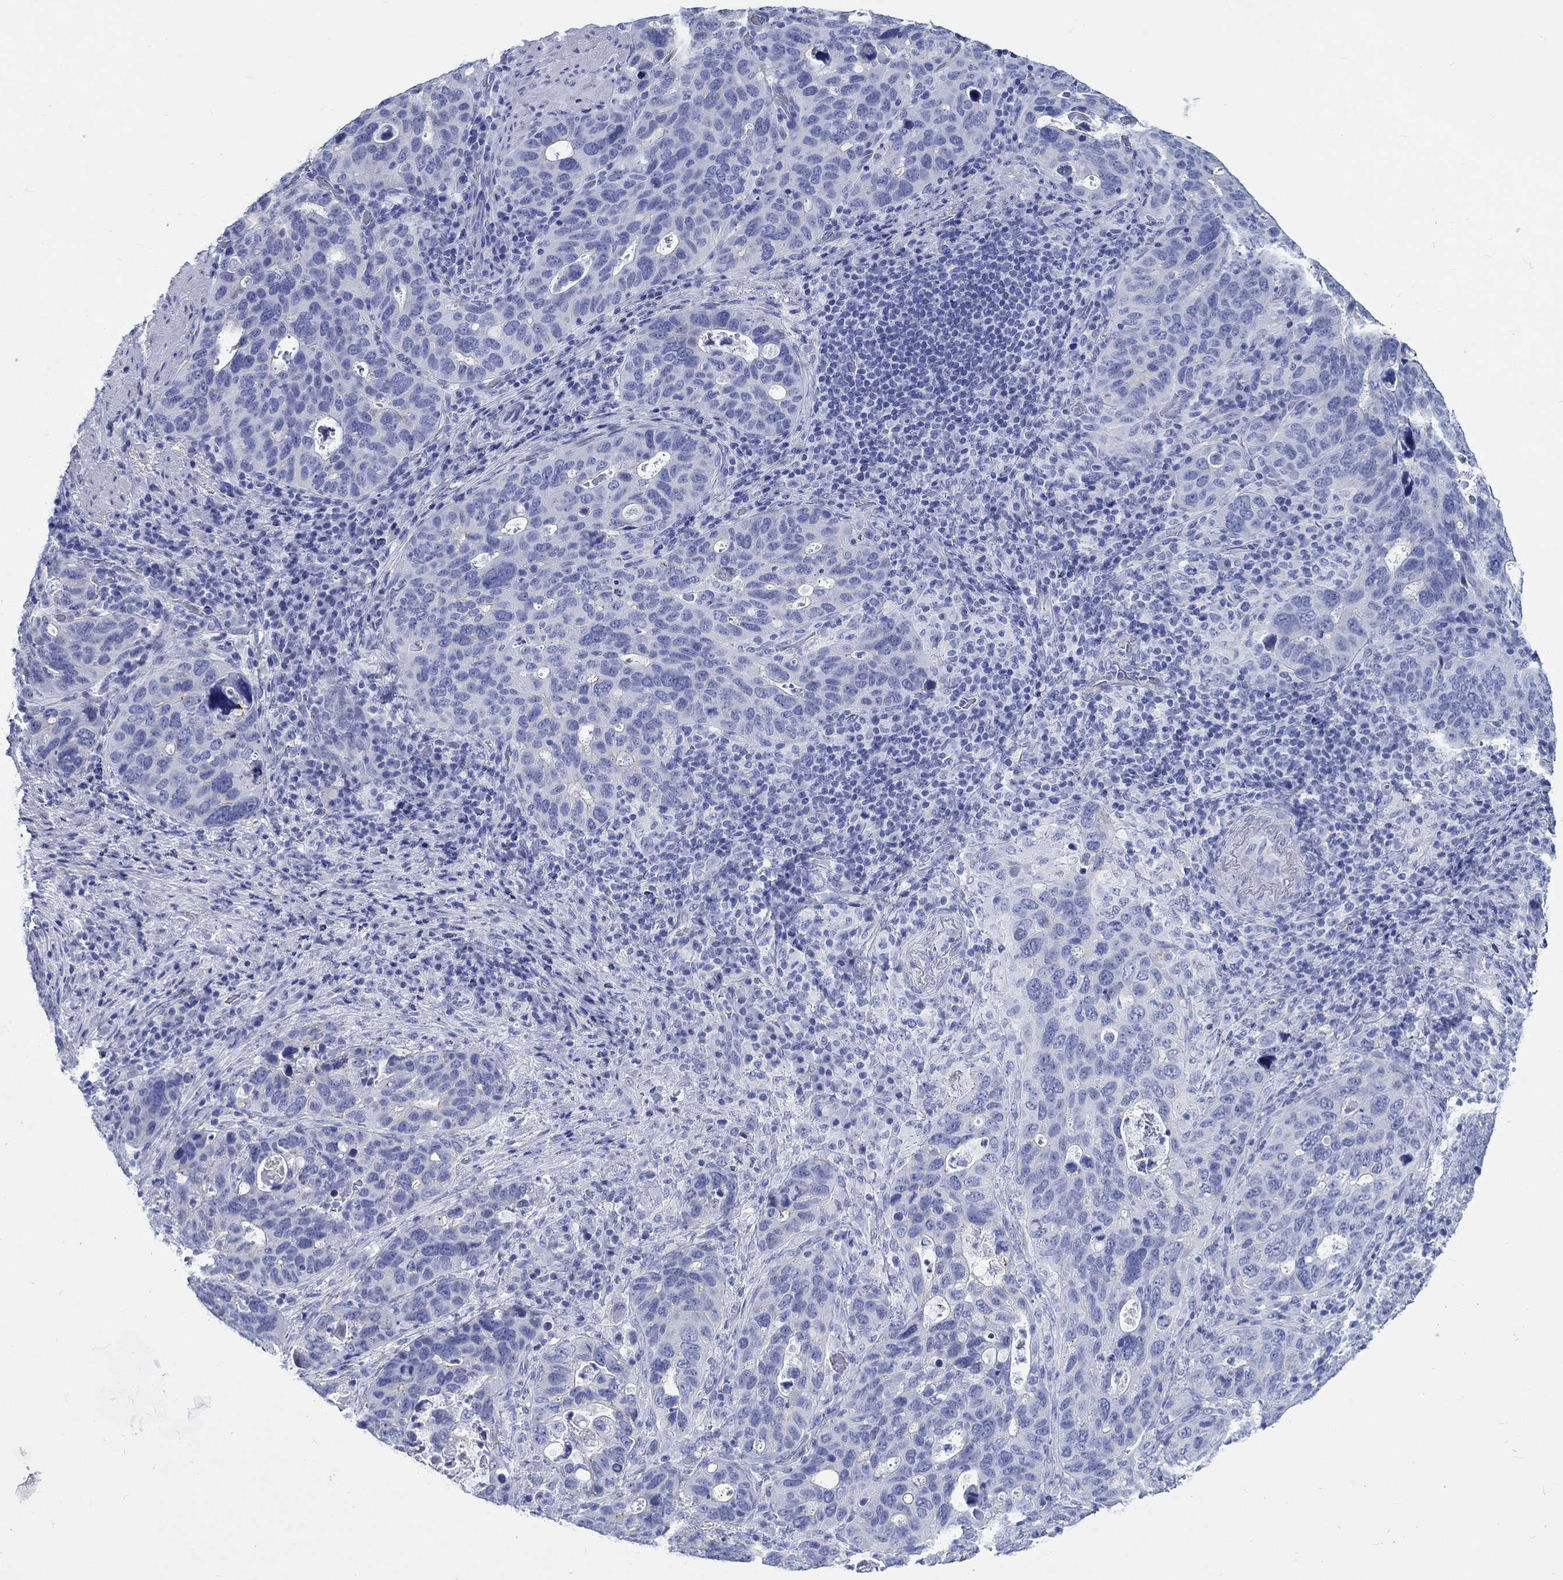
{"staining": {"intensity": "negative", "quantity": "none", "location": "none"}, "tissue": "stomach cancer", "cell_type": "Tumor cells", "image_type": "cancer", "snomed": [{"axis": "morphology", "description": "Adenocarcinoma, NOS"}, {"axis": "topography", "description": "Stomach"}], "caption": "Tumor cells are negative for protein expression in human stomach adenocarcinoma. The staining is performed using DAB (3,3'-diaminobenzidine) brown chromogen with nuclei counter-stained in using hematoxylin.", "gene": "RD3L", "patient": {"sex": "male", "age": 54}}